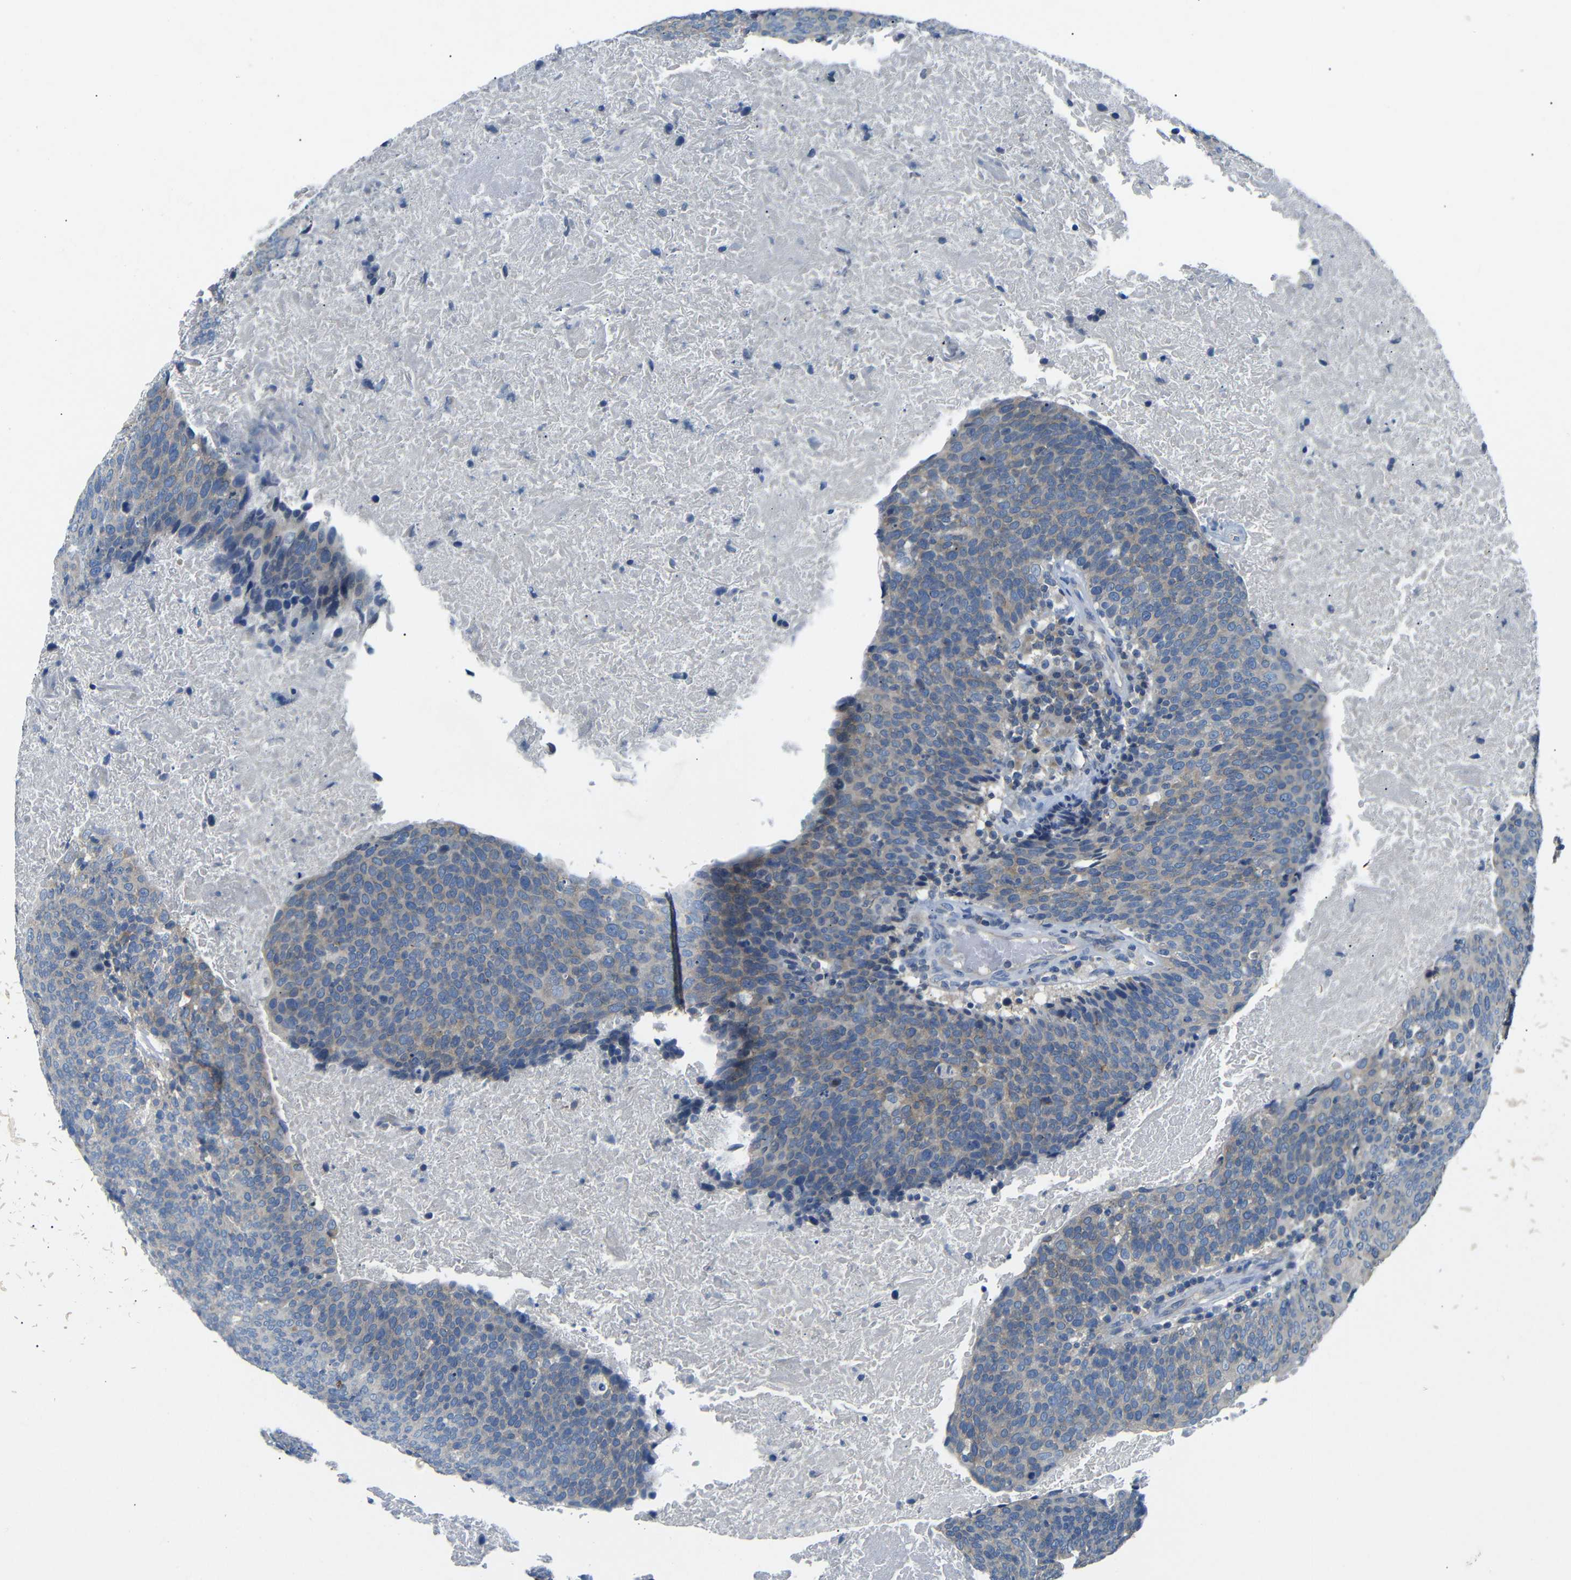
{"staining": {"intensity": "weak", "quantity": ">75%", "location": "cytoplasmic/membranous"}, "tissue": "head and neck cancer", "cell_type": "Tumor cells", "image_type": "cancer", "snomed": [{"axis": "morphology", "description": "Squamous cell carcinoma, NOS"}, {"axis": "morphology", "description": "Squamous cell carcinoma, metastatic, NOS"}, {"axis": "topography", "description": "Lymph node"}, {"axis": "topography", "description": "Head-Neck"}], "caption": "Protein expression analysis of human head and neck metastatic squamous cell carcinoma reveals weak cytoplasmic/membranous positivity in approximately >75% of tumor cells. (IHC, brightfield microscopy, high magnification).", "gene": "DCP1A", "patient": {"sex": "male", "age": 62}}